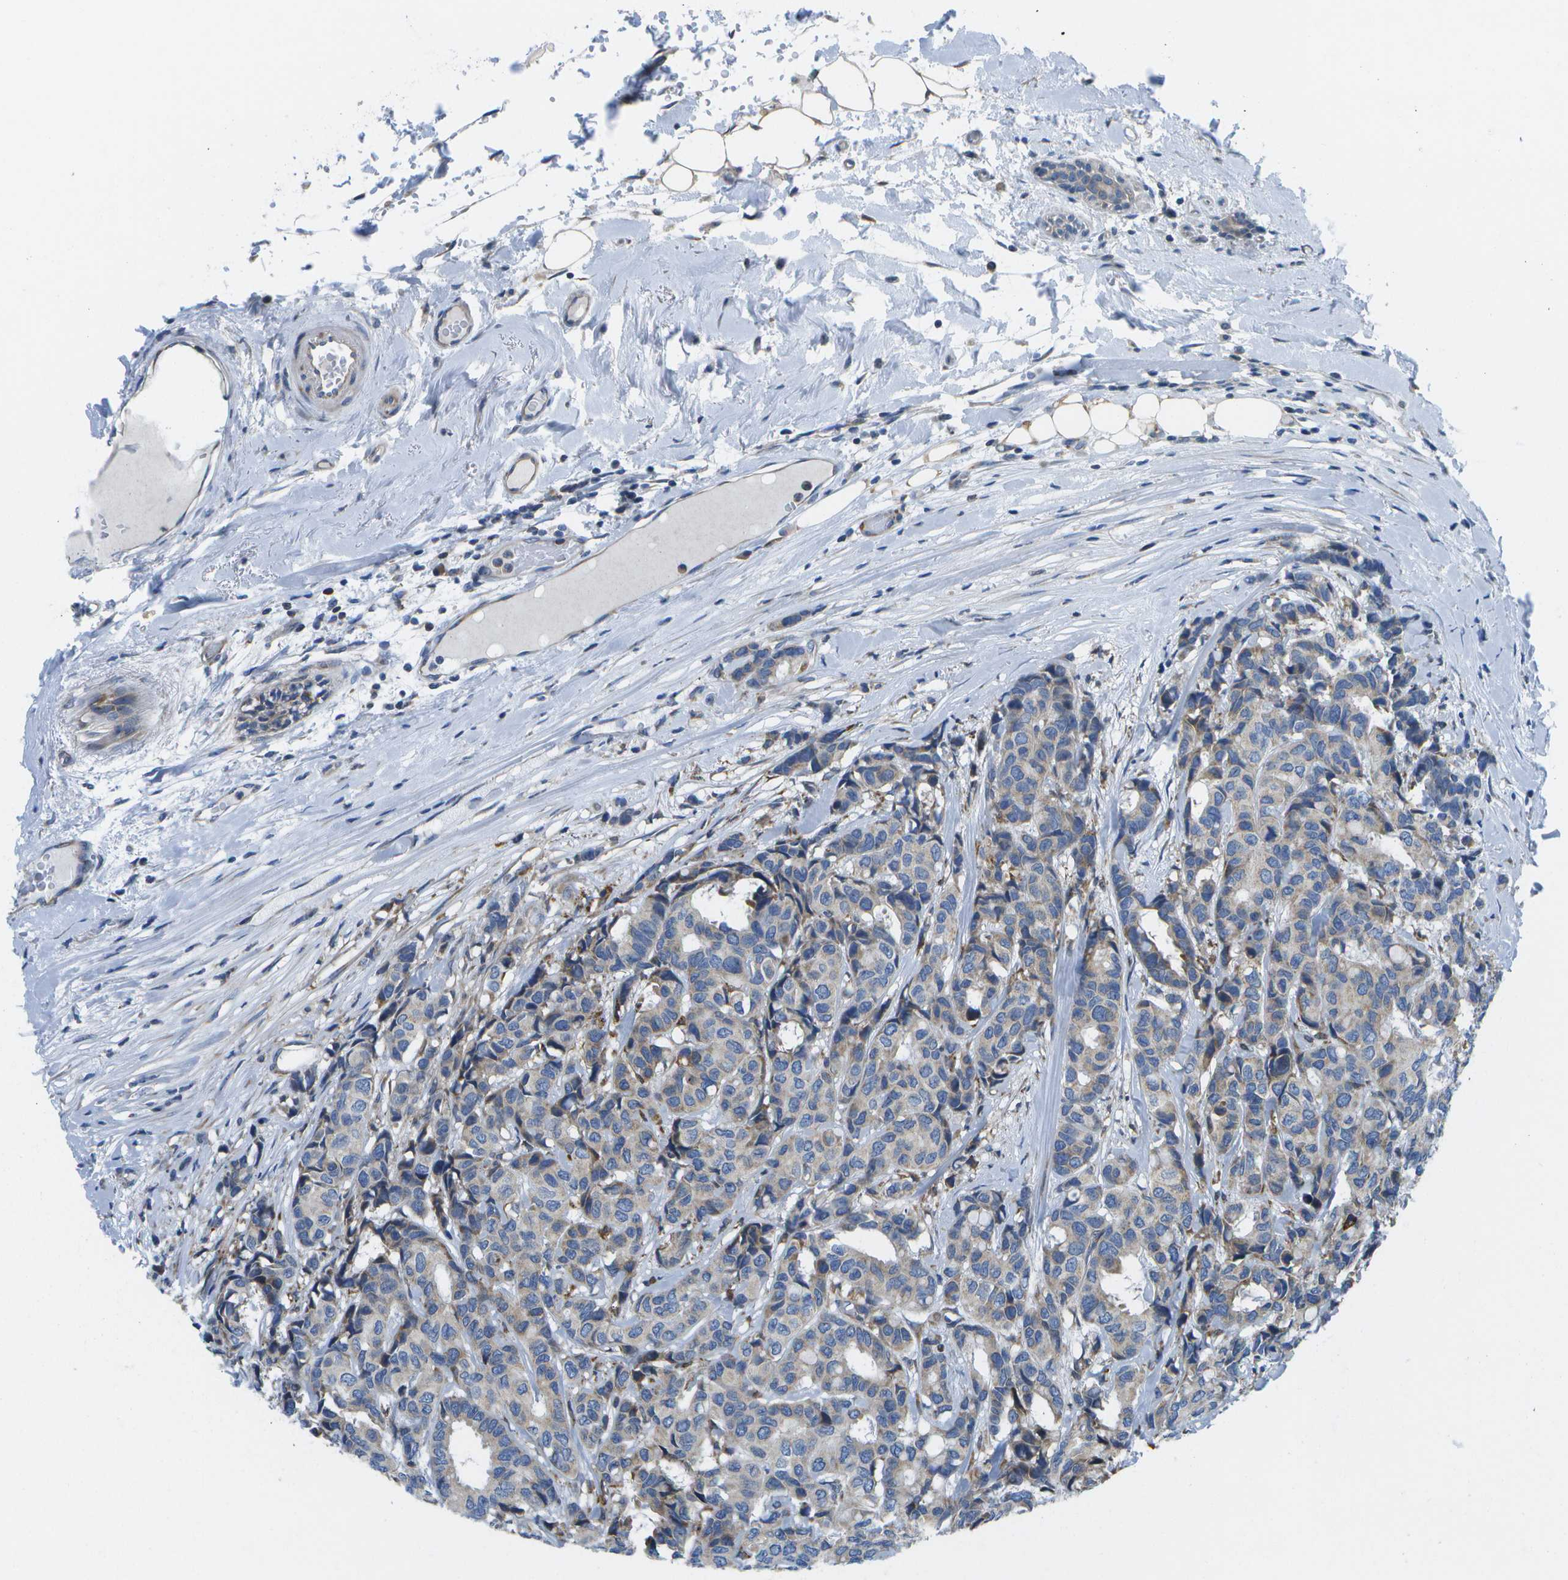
{"staining": {"intensity": "weak", "quantity": "25%-75%", "location": "cytoplasmic/membranous"}, "tissue": "breast cancer", "cell_type": "Tumor cells", "image_type": "cancer", "snomed": [{"axis": "morphology", "description": "Duct carcinoma"}, {"axis": "topography", "description": "Breast"}], "caption": "This histopathology image displays immunohistochemistry staining of infiltrating ductal carcinoma (breast), with low weak cytoplasmic/membranous expression in about 25%-75% of tumor cells.", "gene": "GDF5", "patient": {"sex": "female", "age": 87}}